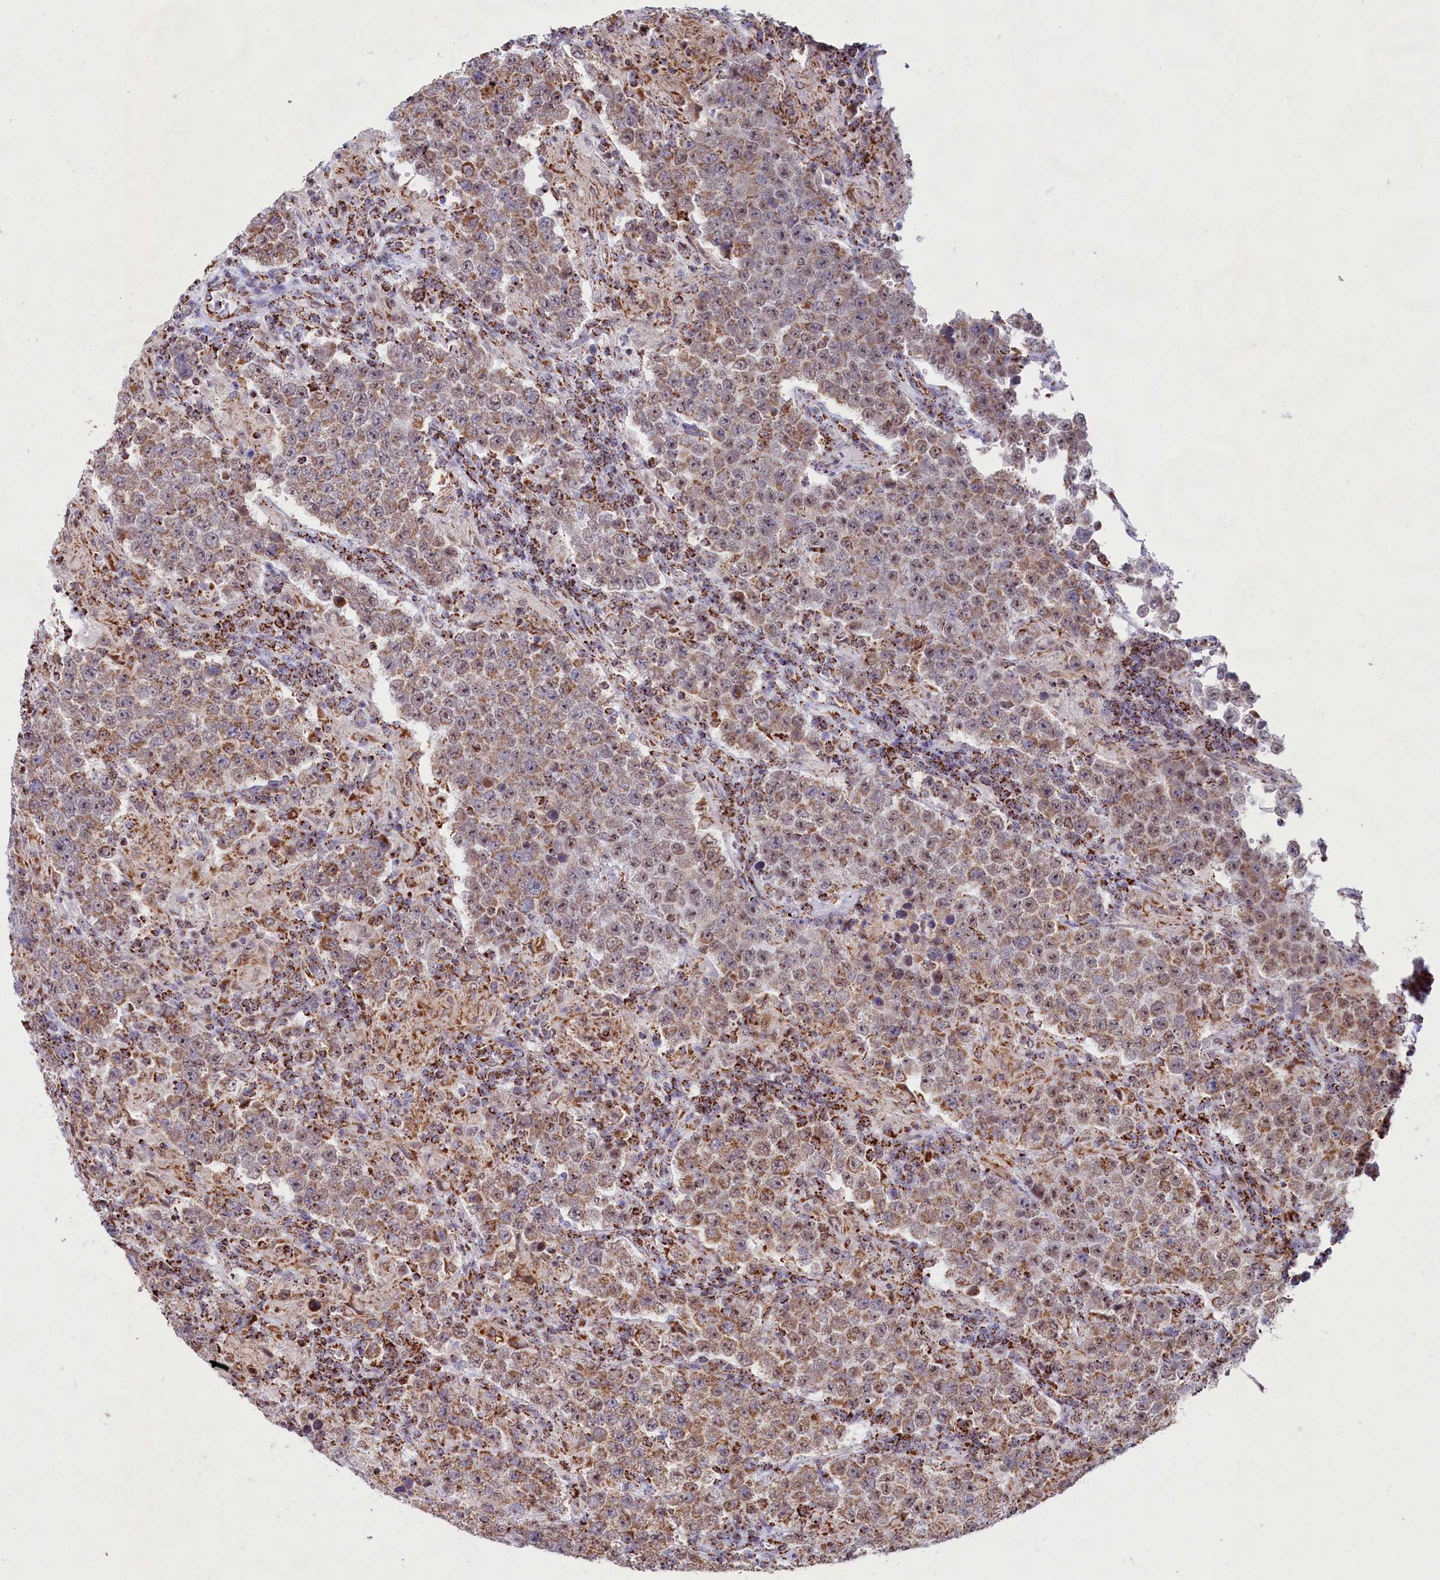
{"staining": {"intensity": "moderate", "quantity": ">75%", "location": "cytoplasmic/membranous,nuclear"}, "tissue": "testis cancer", "cell_type": "Tumor cells", "image_type": "cancer", "snomed": [{"axis": "morphology", "description": "Normal tissue, NOS"}, {"axis": "morphology", "description": "Urothelial carcinoma, High grade"}, {"axis": "morphology", "description": "Seminoma, NOS"}, {"axis": "morphology", "description": "Carcinoma, Embryonal, NOS"}, {"axis": "topography", "description": "Urinary bladder"}, {"axis": "topography", "description": "Testis"}], "caption": "DAB immunohistochemical staining of human testis cancer displays moderate cytoplasmic/membranous and nuclear protein staining in about >75% of tumor cells. (DAB (3,3'-diaminobenzidine) IHC, brown staining for protein, blue staining for nuclei).", "gene": "C1D", "patient": {"sex": "male", "age": 41}}